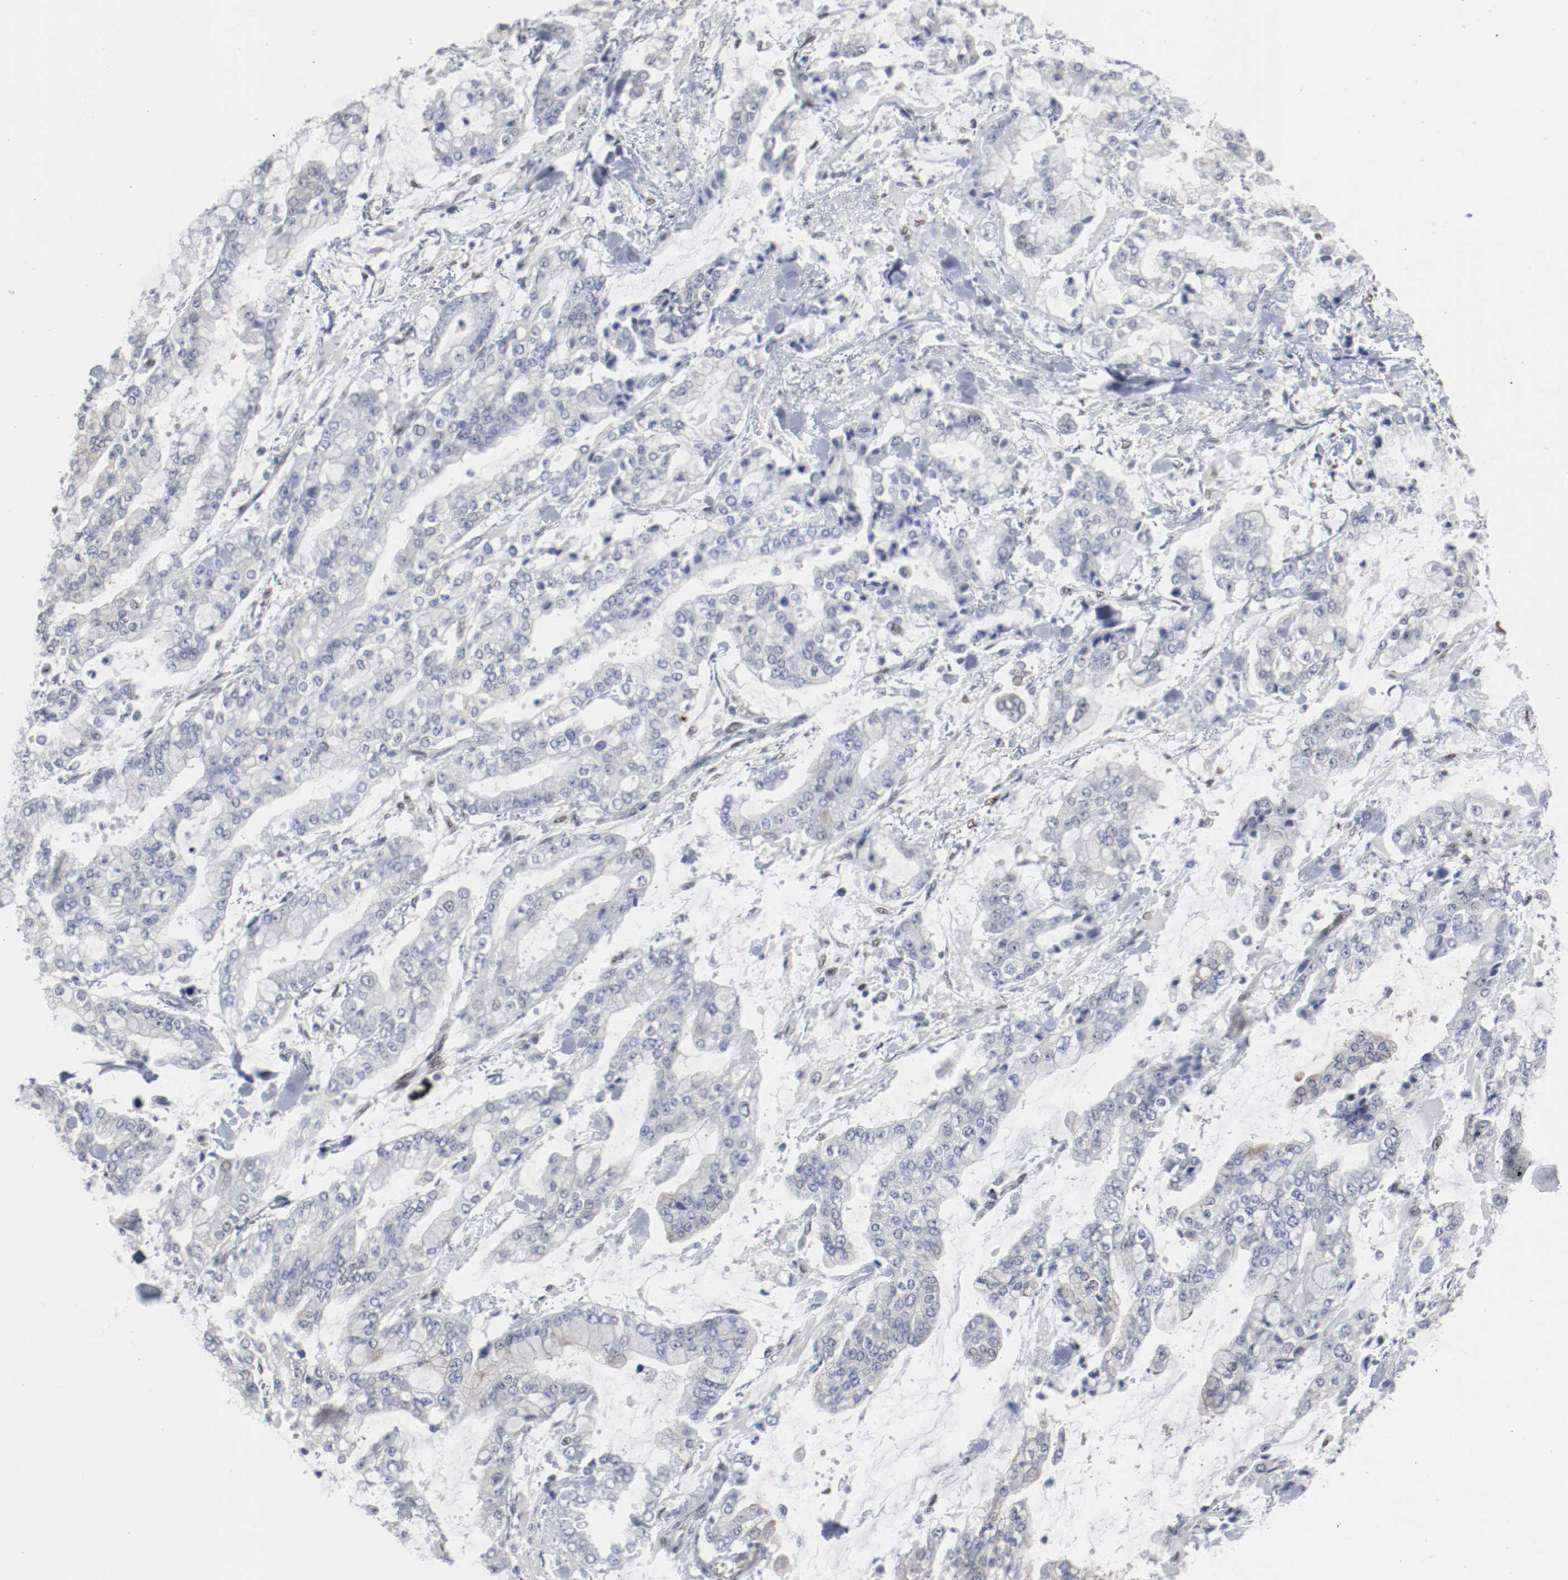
{"staining": {"intensity": "negative", "quantity": "none", "location": "none"}, "tissue": "stomach cancer", "cell_type": "Tumor cells", "image_type": "cancer", "snomed": [{"axis": "morphology", "description": "Normal tissue, NOS"}, {"axis": "morphology", "description": "Adenocarcinoma, NOS"}, {"axis": "topography", "description": "Stomach, upper"}, {"axis": "topography", "description": "Stomach"}], "caption": "Human stomach adenocarcinoma stained for a protein using immunohistochemistry shows no positivity in tumor cells.", "gene": "ATF7", "patient": {"sex": "male", "age": 76}}